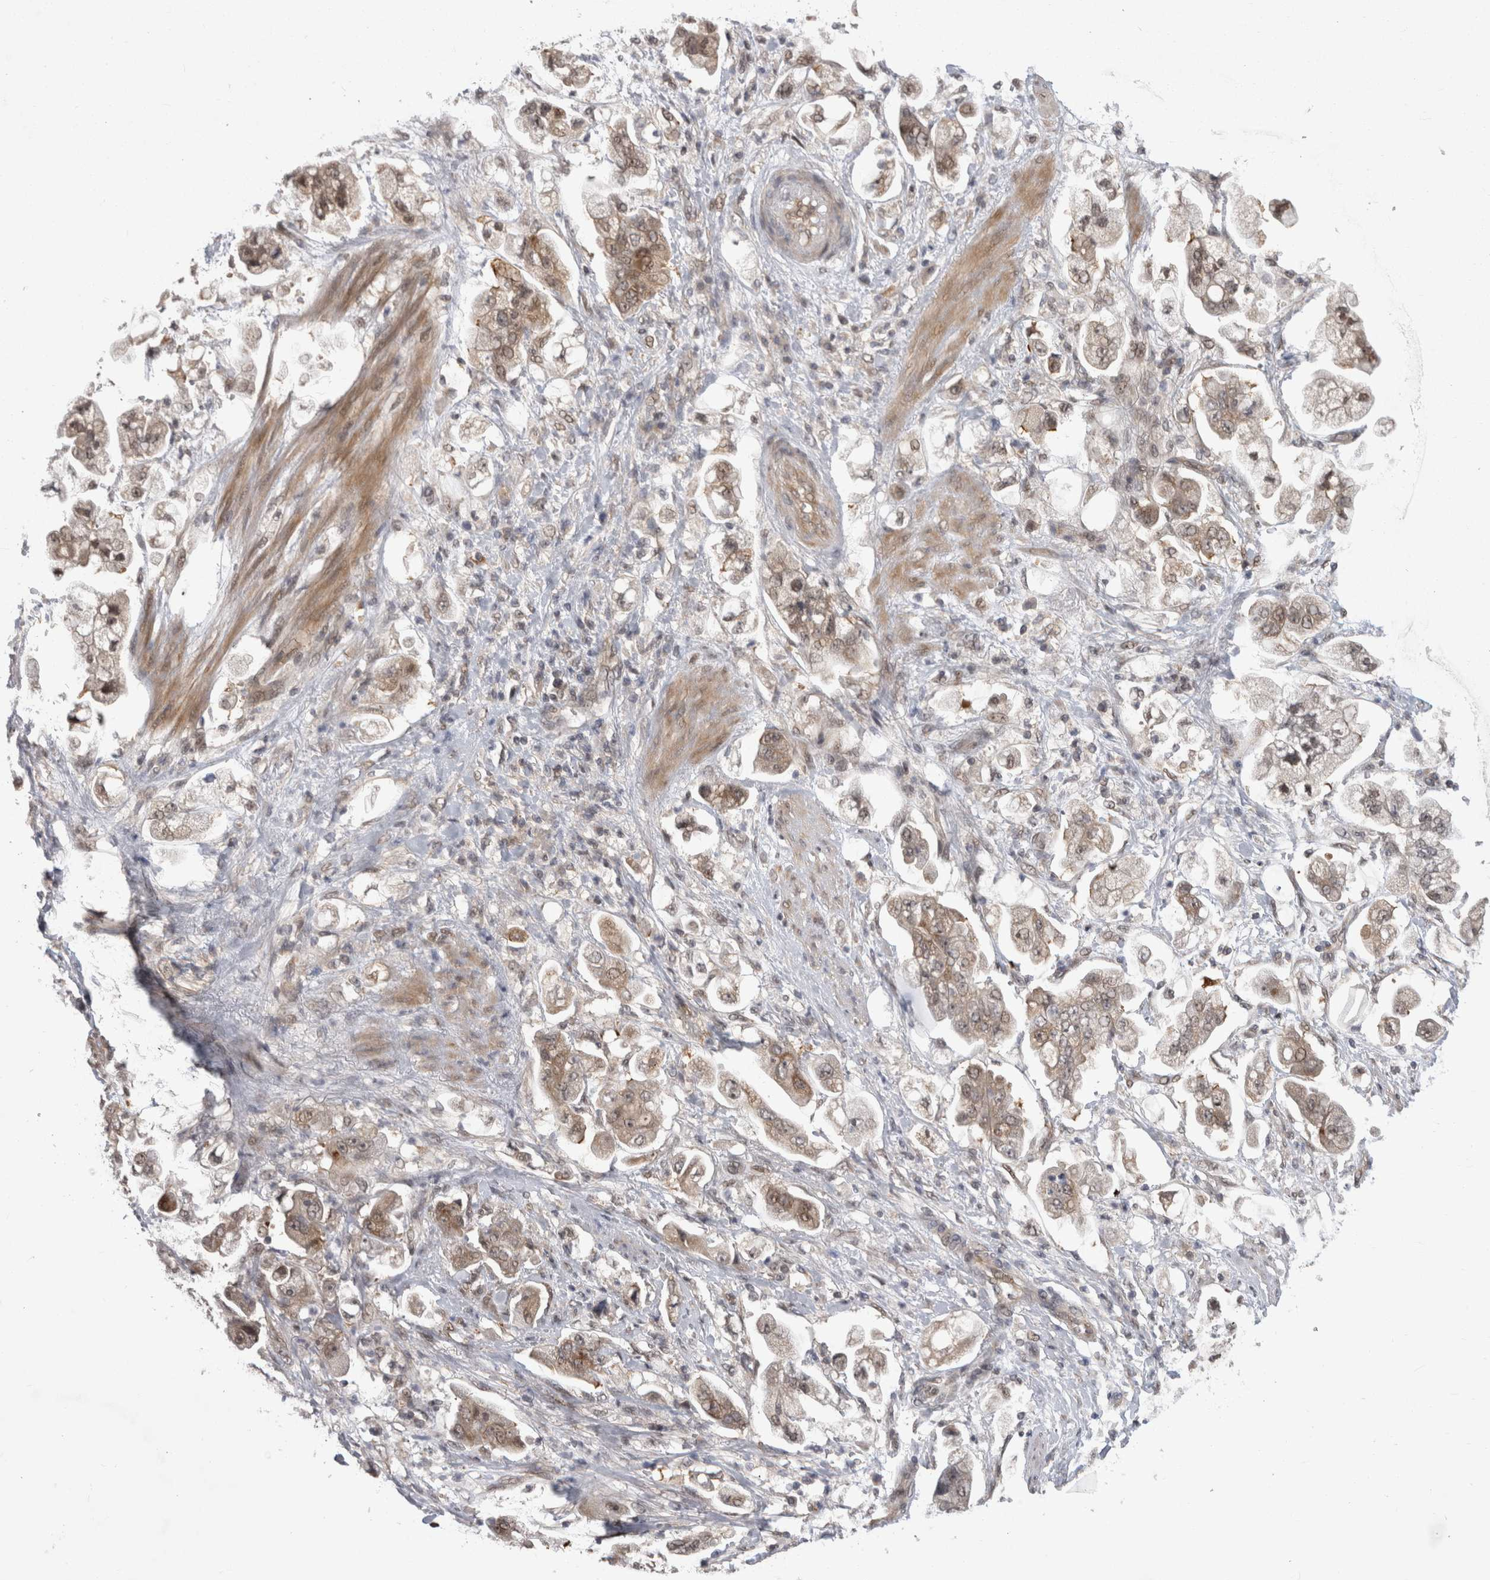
{"staining": {"intensity": "moderate", "quantity": "25%-75%", "location": "cytoplasmic/membranous,nuclear"}, "tissue": "stomach cancer", "cell_type": "Tumor cells", "image_type": "cancer", "snomed": [{"axis": "morphology", "description": "Adenocarcinoma, NOS"}, {"axis": "topography", "description": "Stomach"}], "caption": "Immunohistochemistry photomicrograph of adenocarcinoma (stomach) stained for a protein (brown), which reveals medium levels of moderate cytoplasmic/membranous and nuclear staining in approximately 25%-75% of tumor cells.", "gene": "MTBP", "patient": {"sex": "male", "age": 62}}